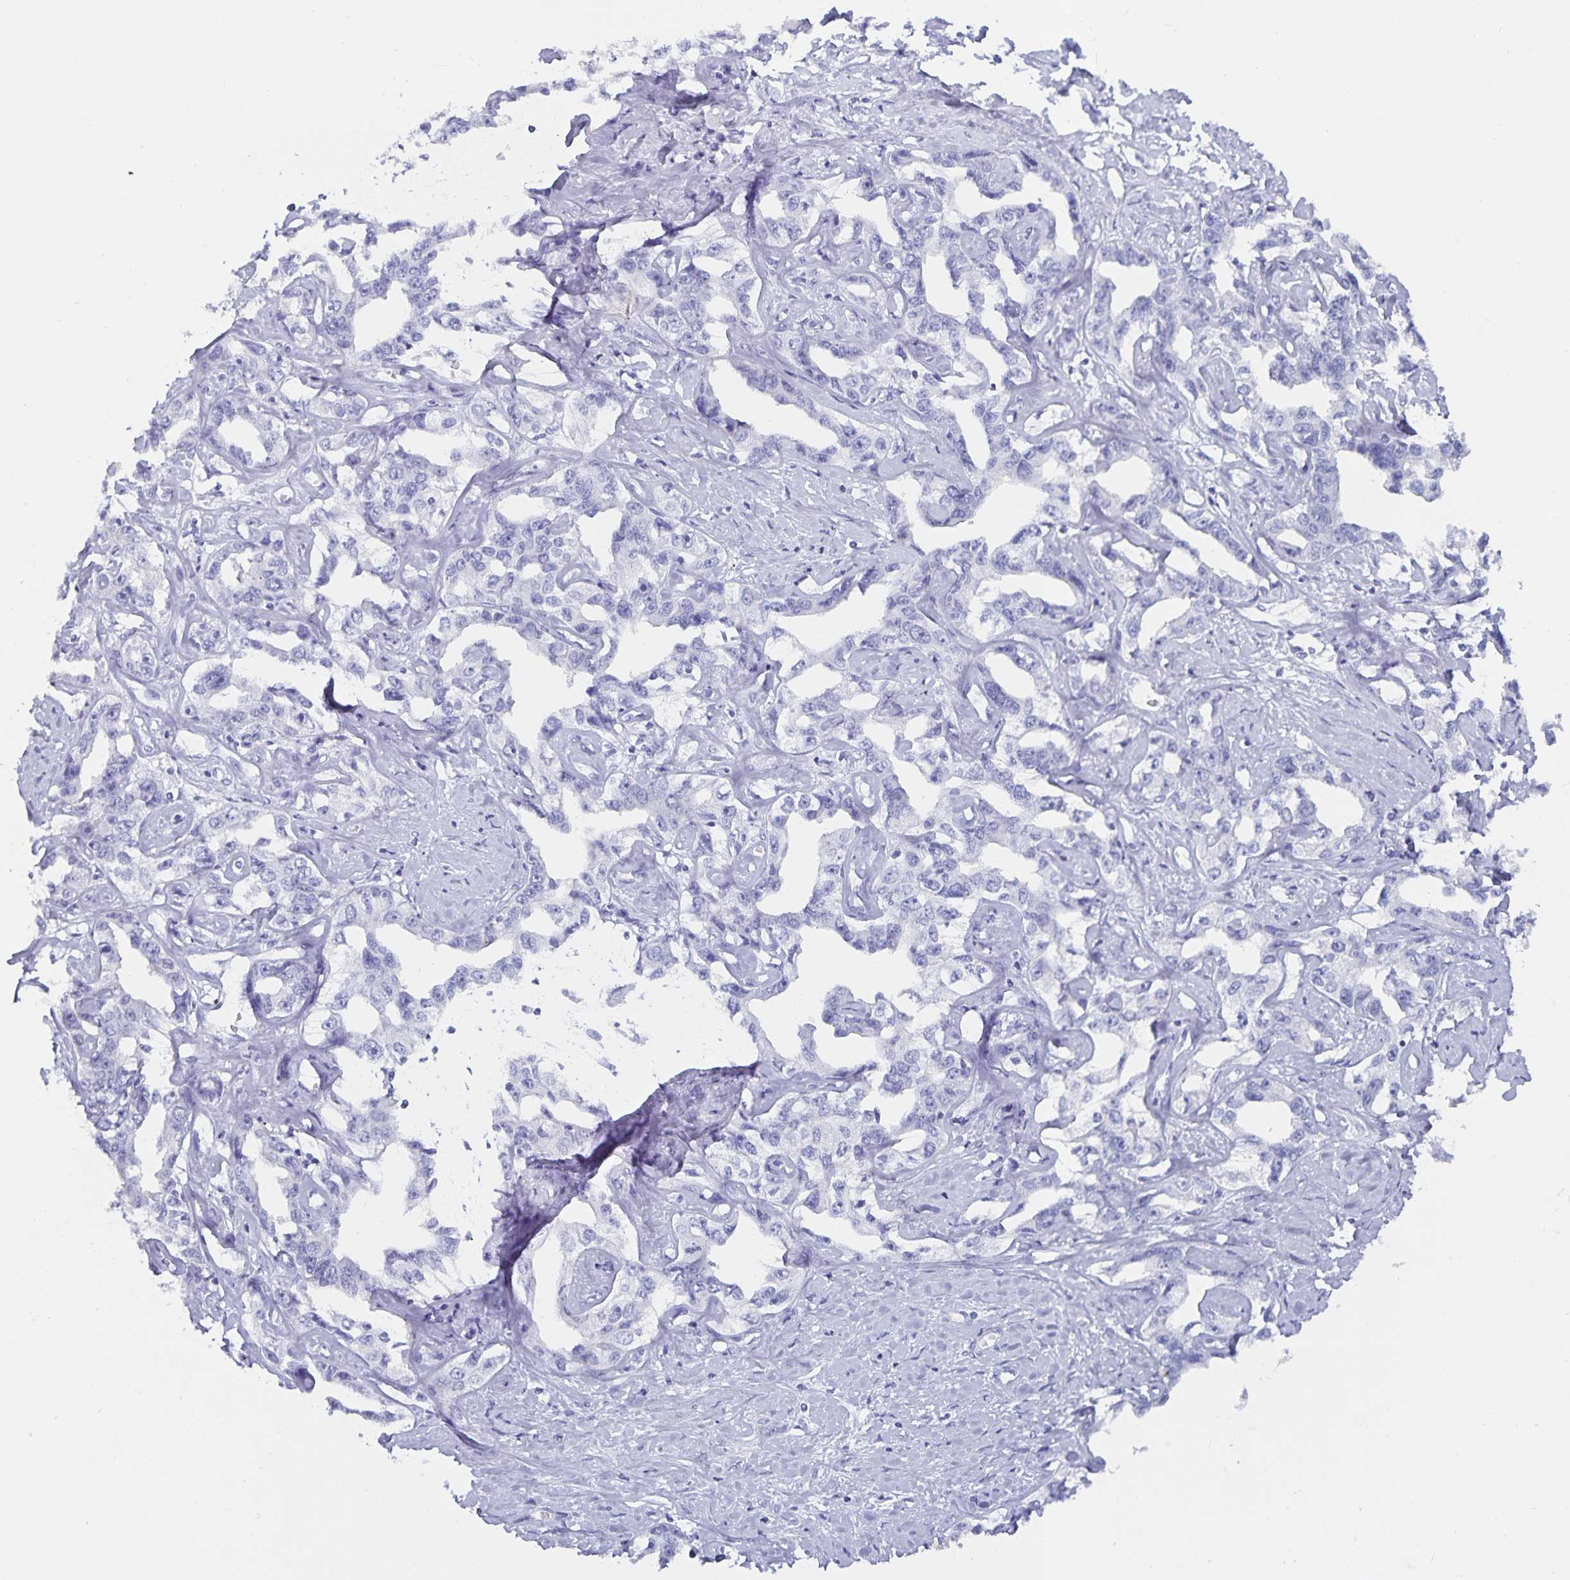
{"staining": {"intensity": "negative", "quantity": "none", "location": "none"}, "tissue": "liver cancer", "cell_type": "Tumor cells", "image_type": "cancer", "snomed": [{"axis": "morphology", "description": "Cholangiocarcinoma"}, {"axis": "topography", "description": "Liver"}], "caption": "DAB immunohistochemical staining of liver cholangiocarcinoma displays no significant positivity in tumor cells.", "gene": "C19orf73", "patient": {"sex": "male", "age": 59}}